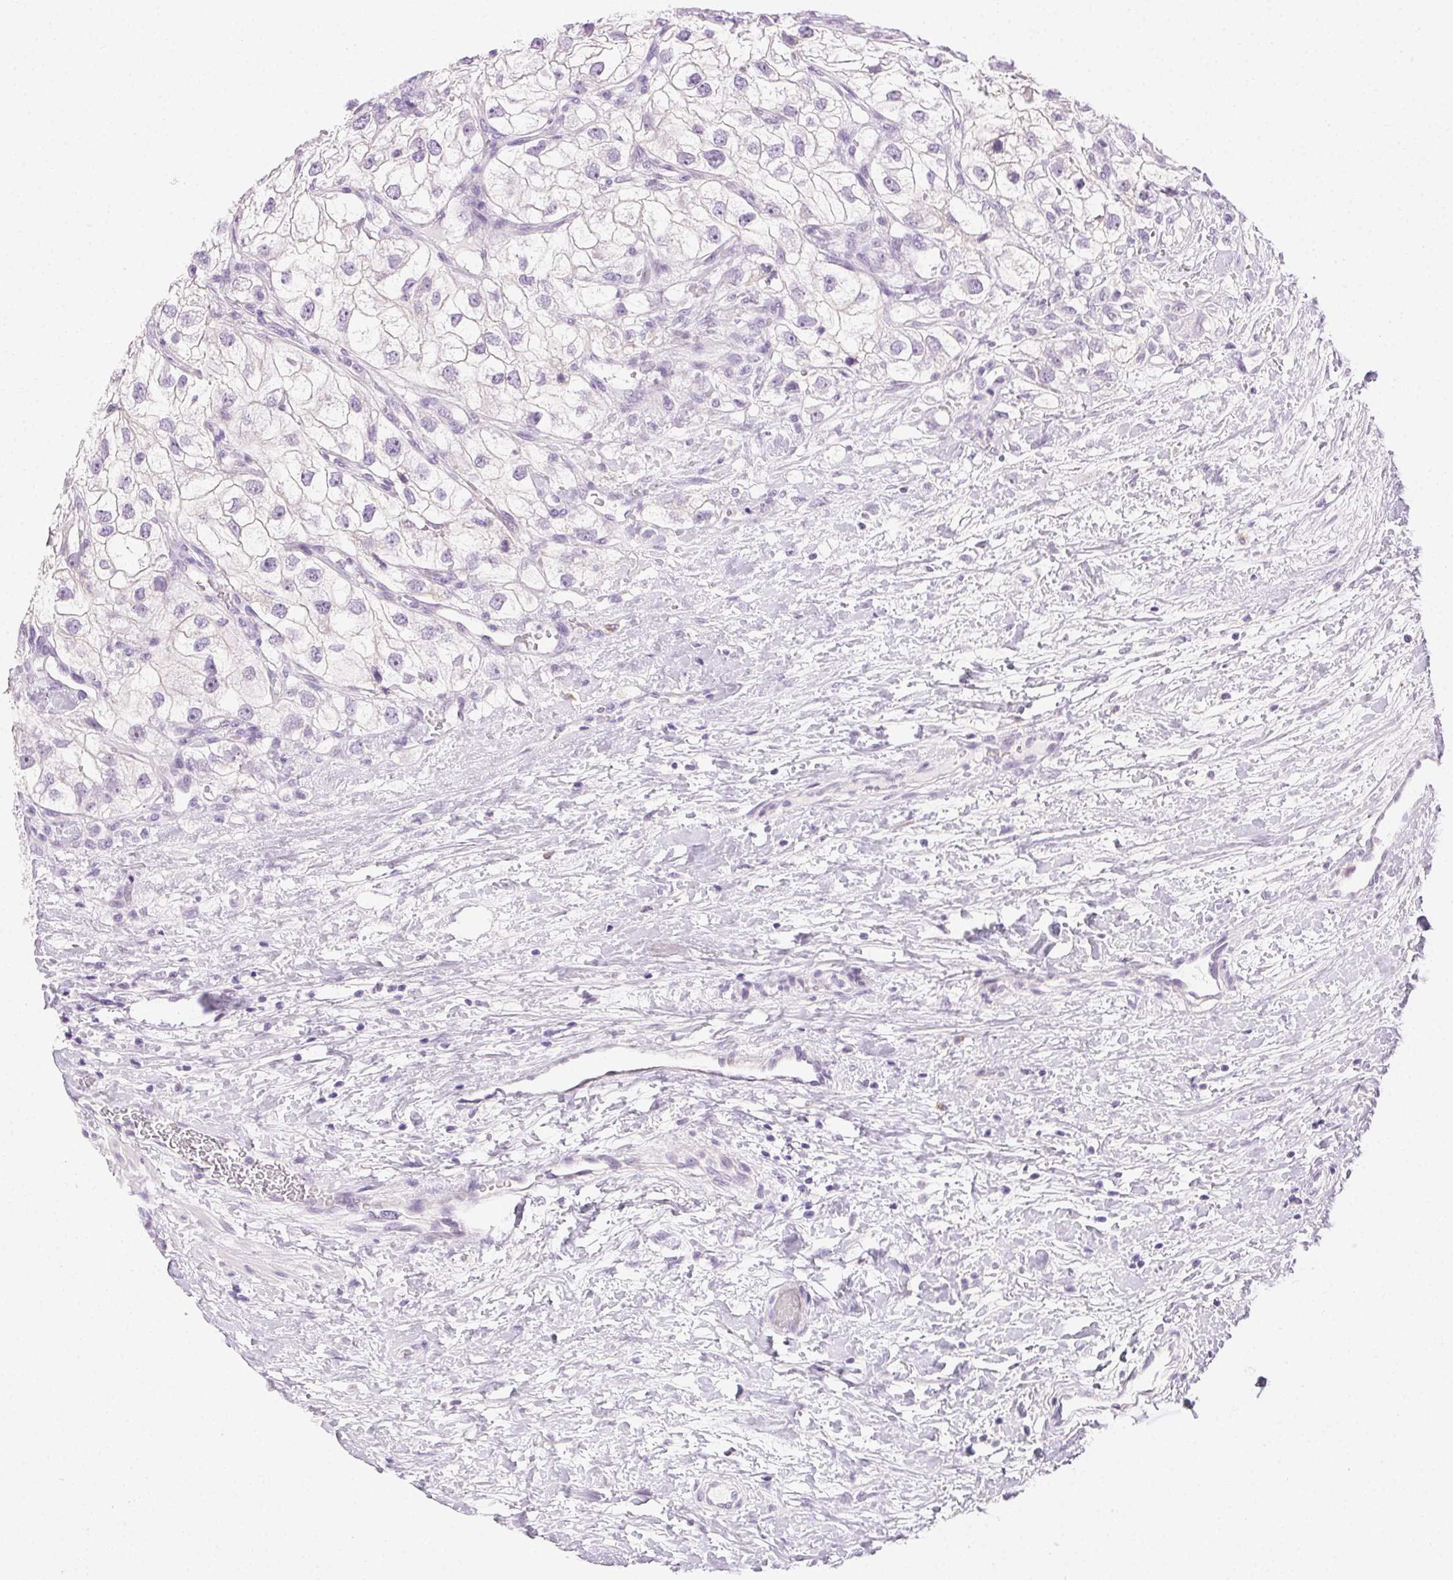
{"staining": {"intensity": "negative", "quantity": "none", "location": "none"}, "tissue": "renal cancer", "cell_type": "Tumor cells", "image_type": "cancer", "snomed": [{"axis": "morphology", "description": "Adenocarcinoma, NOS"}, {"axis": "topography", "description": "Kidney"}], "caption": "This photomicrograph is of renal cancer stained with immunohistochemistry to label a protein in brown with the nuclei are counter-stained blue. There is no positivity in tumor cells.", "gene": "C20orf85", "patient": {"sex": "male", "age": 59}}